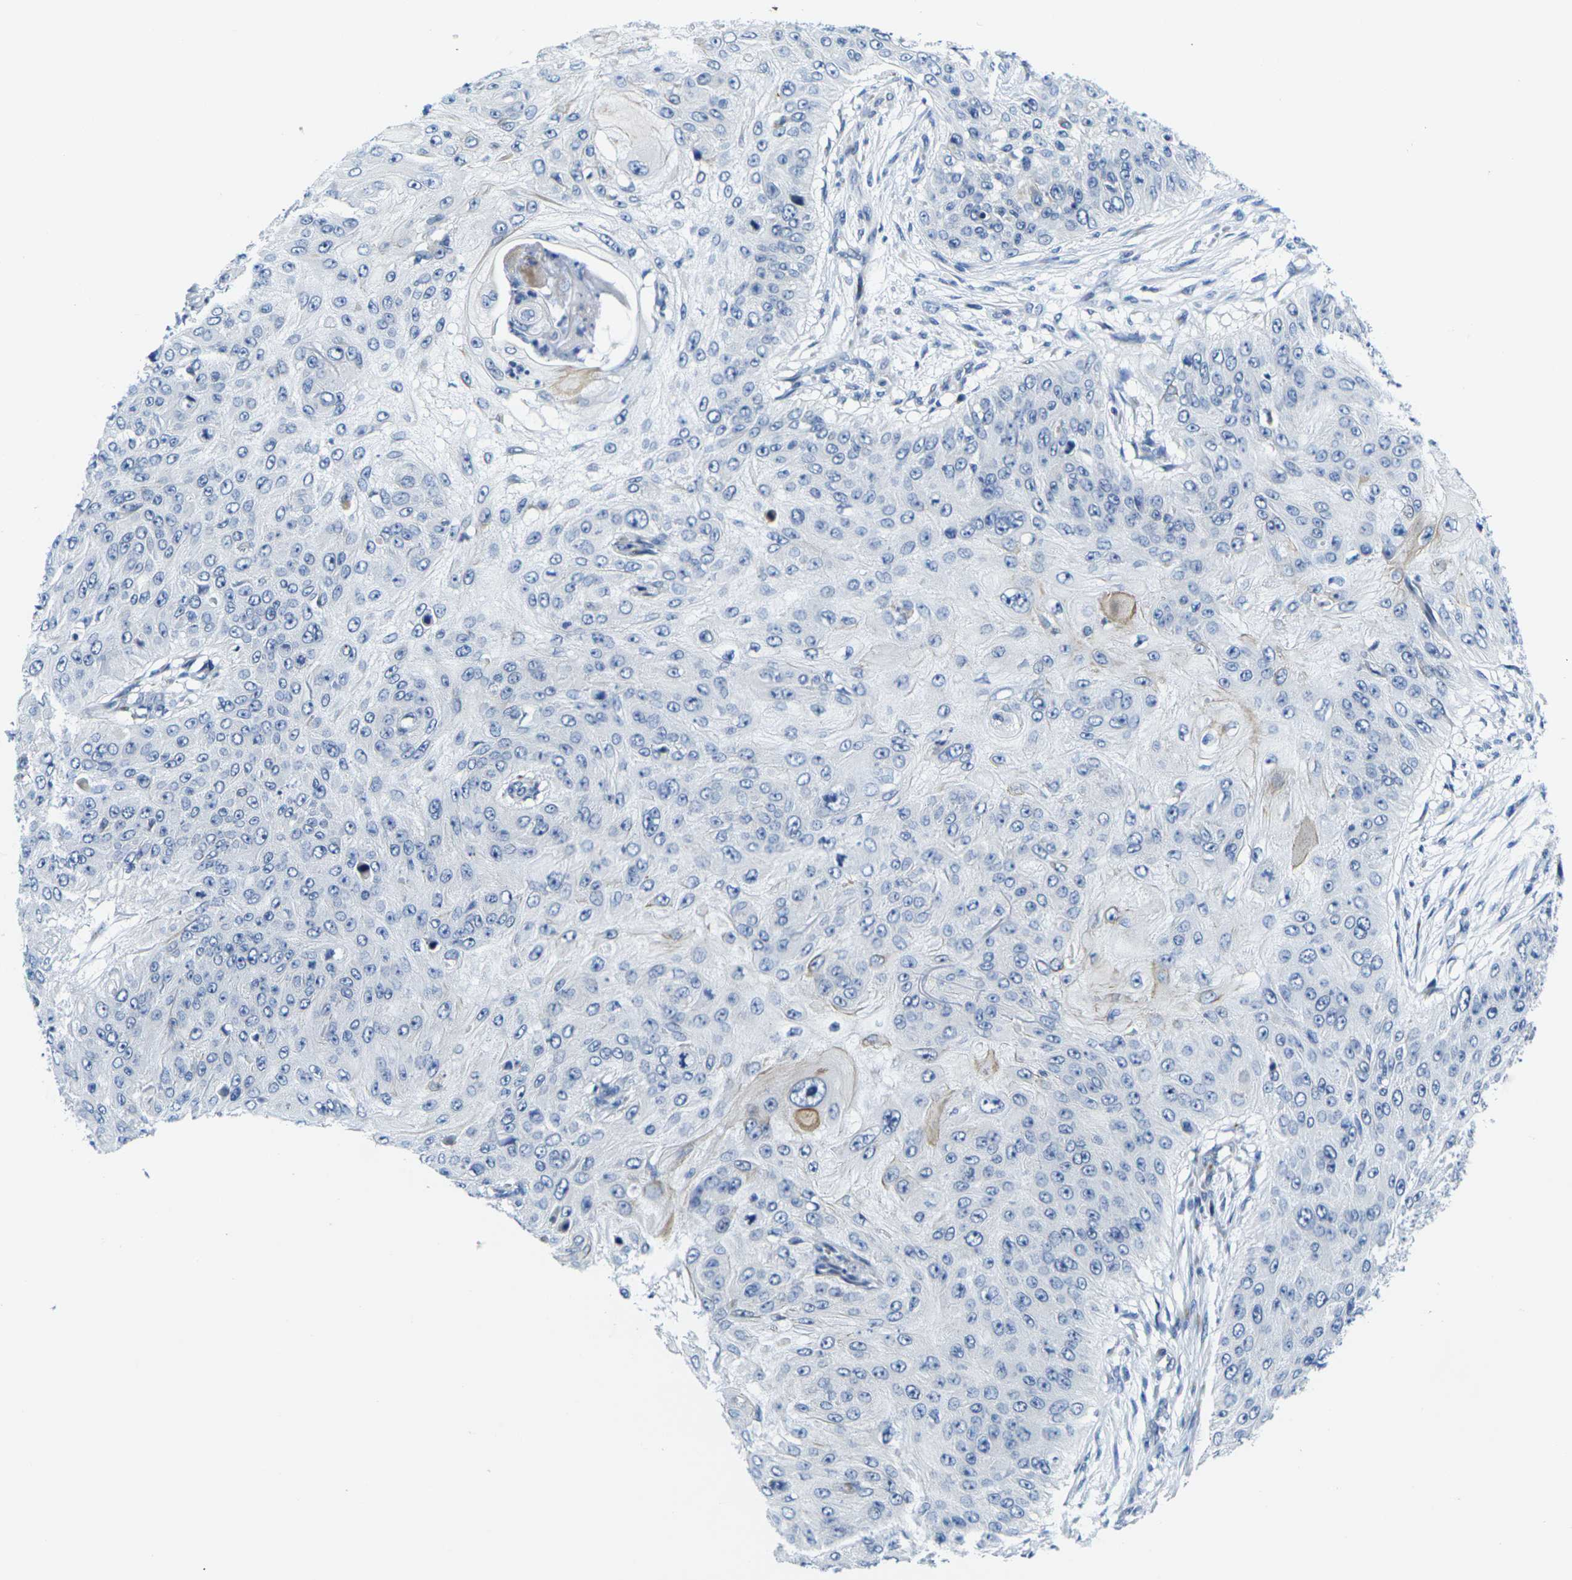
{"staining": {"intensity": "negative", "quantity": "none", "location": "none"}, "tissue": "skin cancer", "cell_type": "Tumor cells", "image_type": "cancer", "snomed": [{"axis": "morphology", "description": "Squamous cell carcinoma, NOS"}, {"axis": "topography", "description": "Skin"}], "caption": "Tumor cells are negative for brown protein staining in squamous cell carcinoma (skin). Nuclei are stained in blue.", "gene": "CRK", "patient": {"sex": "female", "age": 80}}